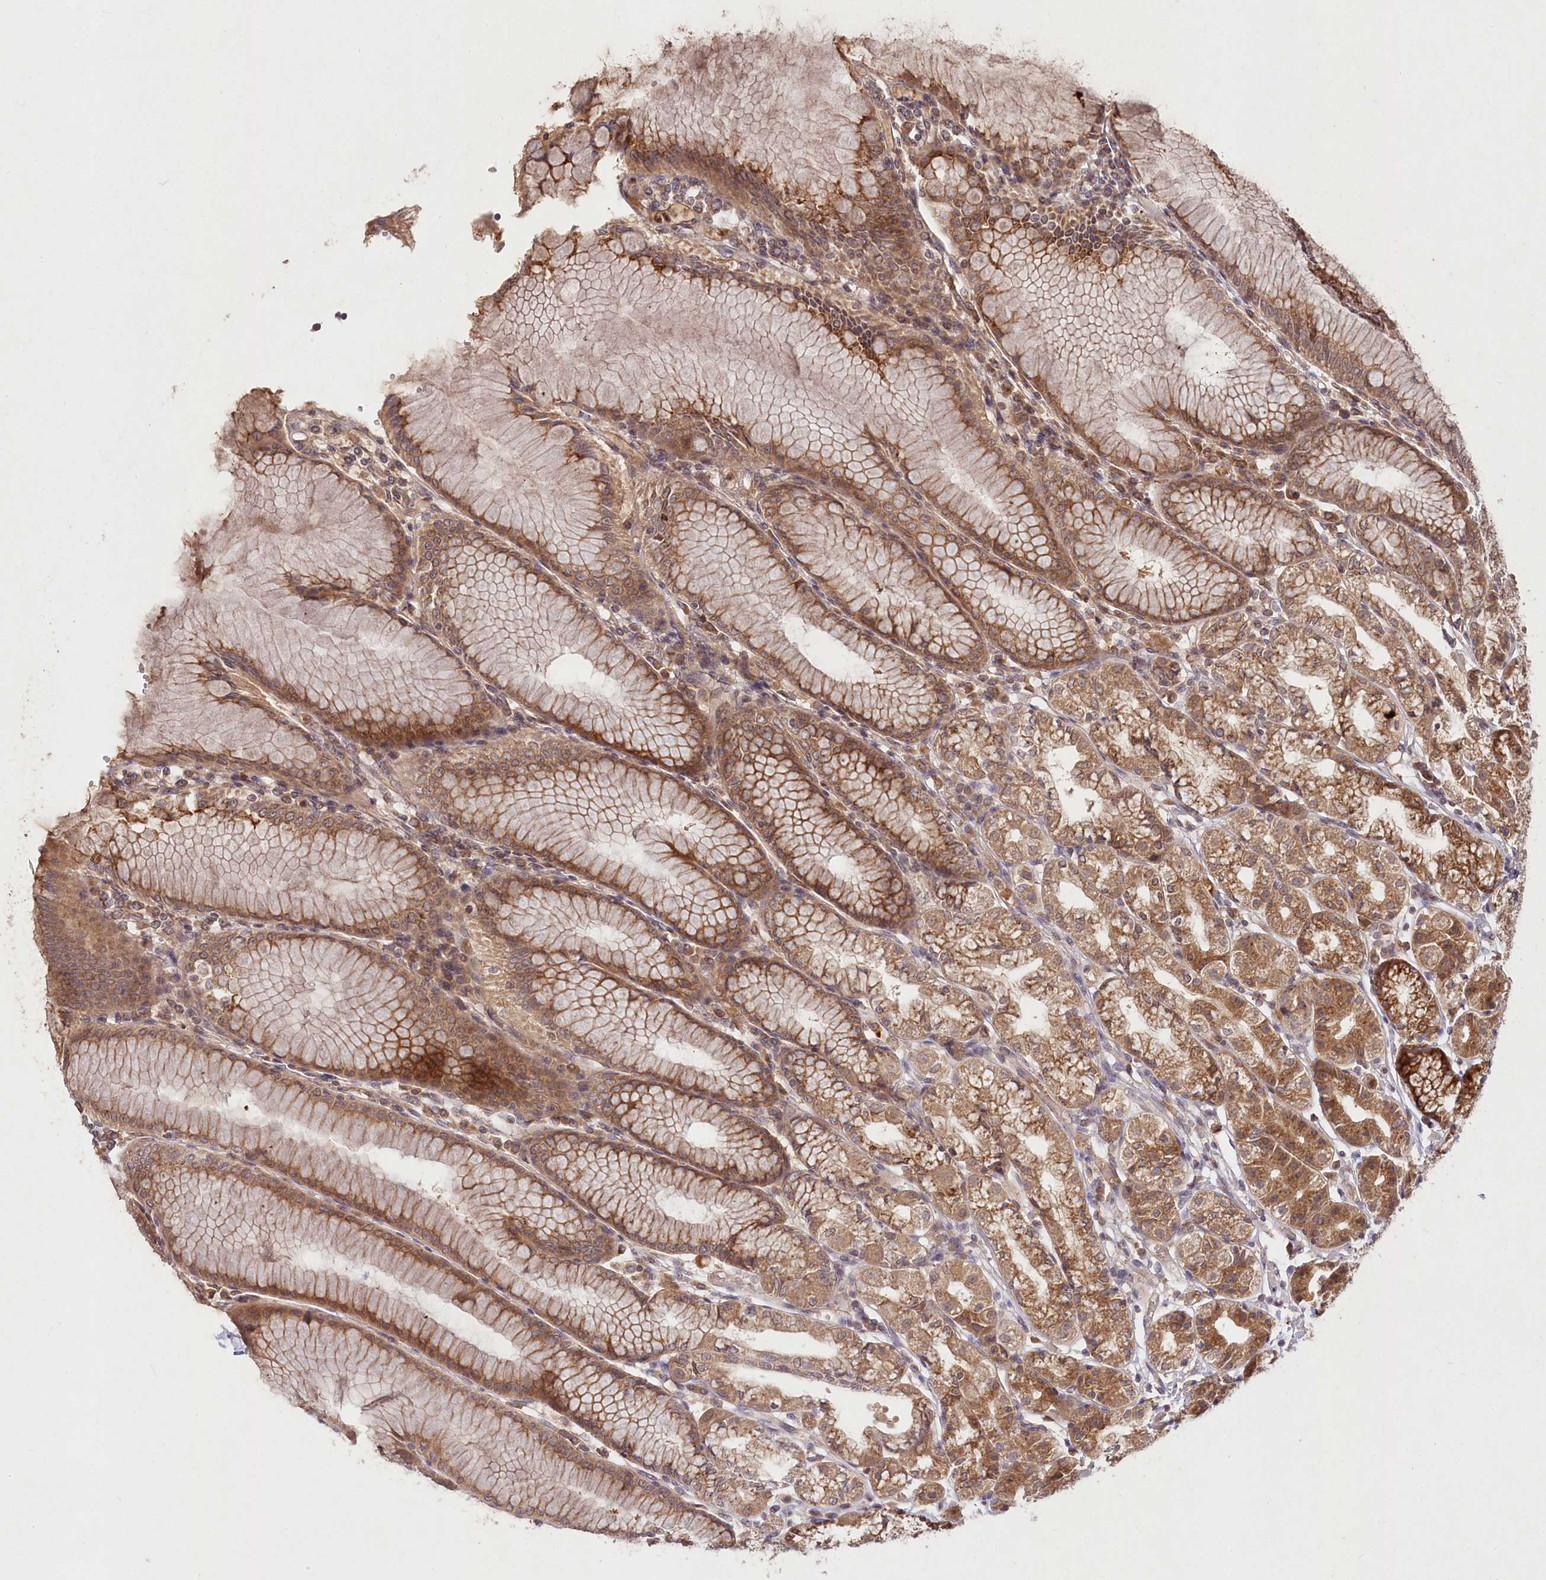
{"staining": {"intensity": "moderate", "quantity": ">75%", "location": "cytoplasmic/membranous"}, "tissue": "stomach", "cell_type": "Glandular cells", "image_type": "normal", "snomed": [{"axis": "morphology", "description": "Normal tissue, NOS"}, {"axis": "topography", "description": "Stomach"}], "caption": "The immunohistochemical stain labels moderate cytoplasmic/membranous staining in glandular cells of unremarkable stomach.", "gene": "IRAK1BP1", "patient": {"sex": "female", "age": 57}}